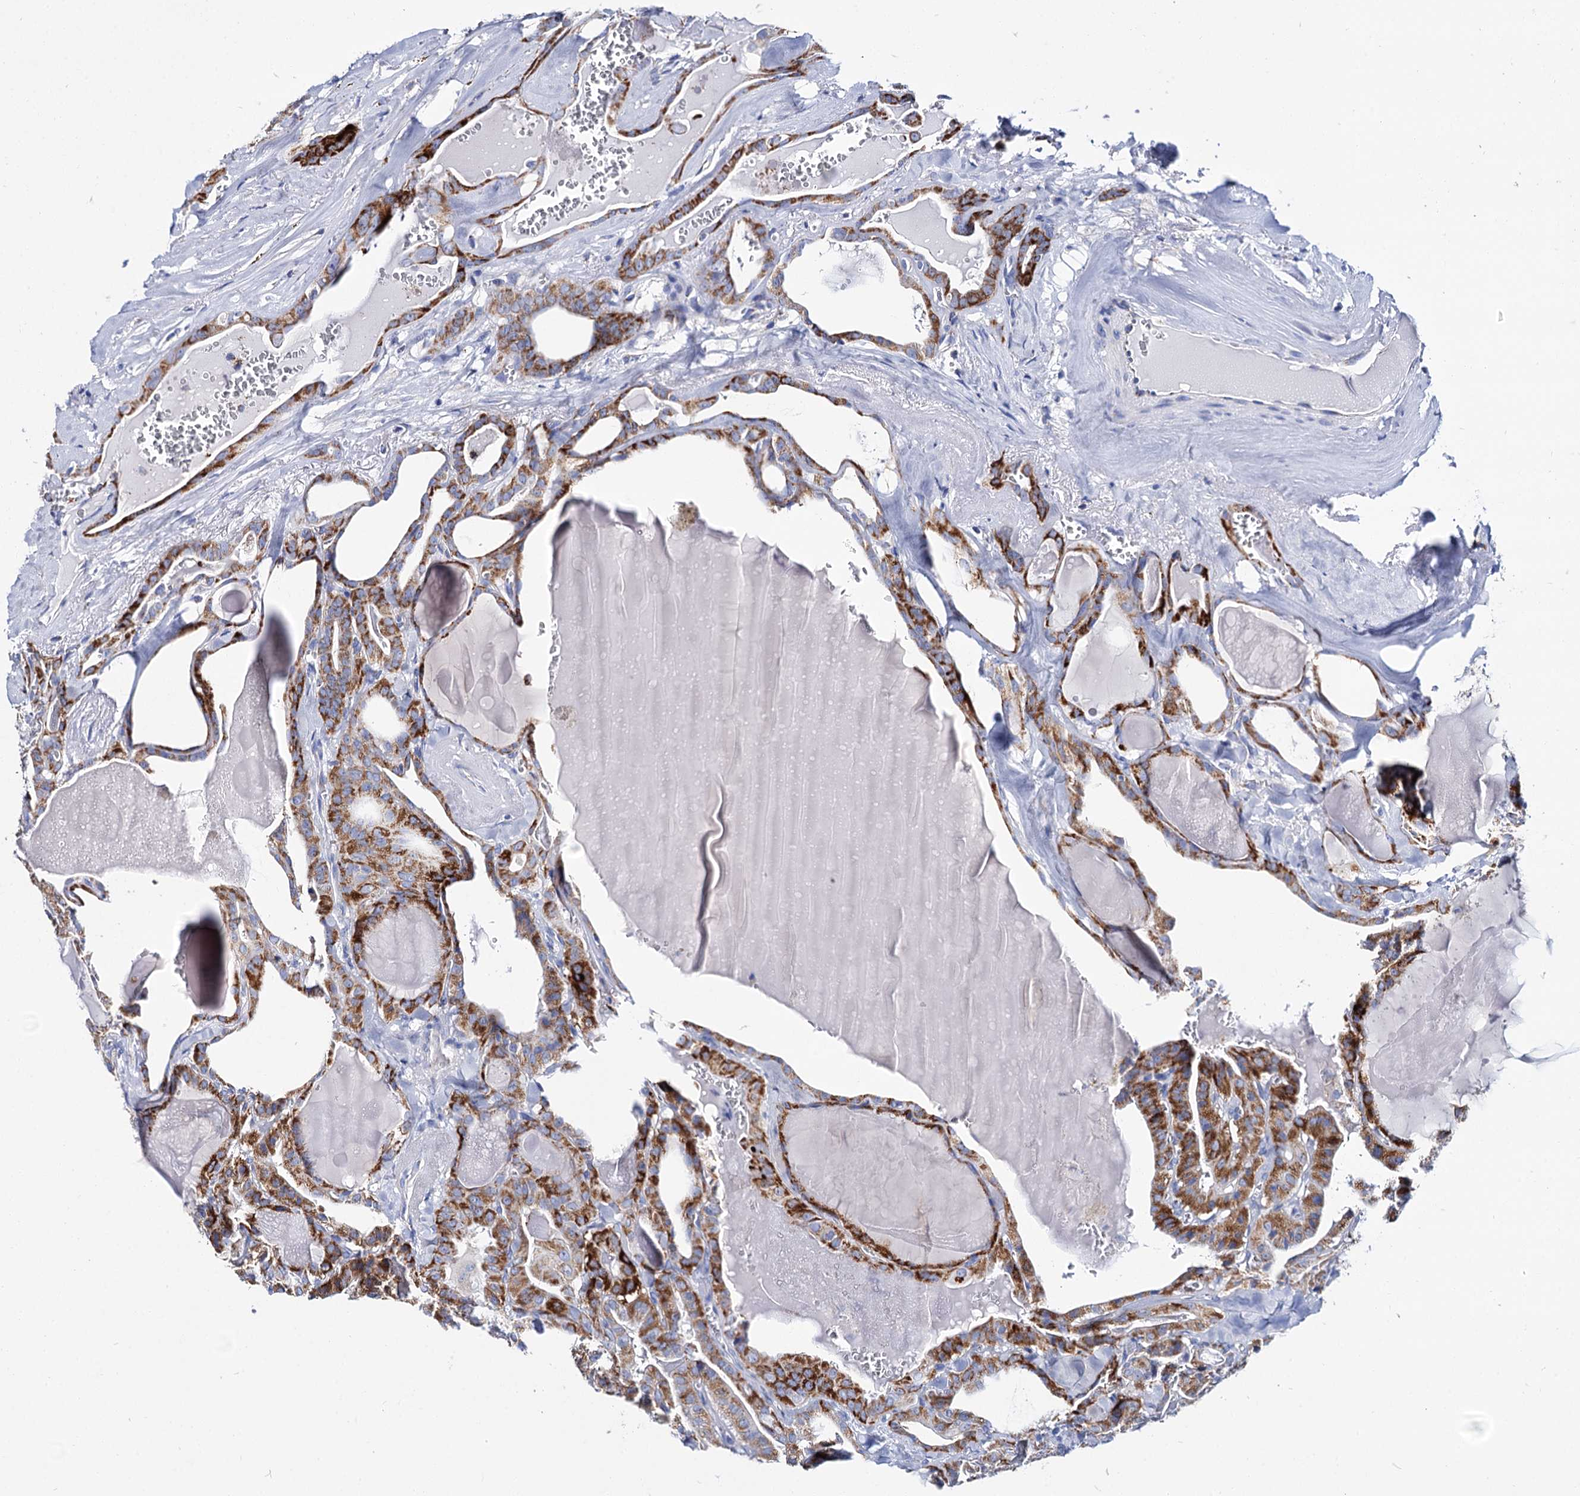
{"staining": {"intensity": "strong", "quantity": ">75%", "location": "cytoplasmic/membranous"}, "tissue": "thyroid cancer", "cell_type": "Tumor cells", "image_type": "cancer", "snomed": [{"axis": "morphology", "description": "Papillary adenocarcinoma, NOS"}, {"axis": "topography", "description": "Thyroid gland"}], "caption": "Papillary adenocarcinoma (thyroid) was stained to show a protein in brown. There is high levels of strong cytoplasmic/membranous positivity in about >75% of tumor cells. The staining is performed using DAB brown chromogen to label protein expression. The nuclei are counter-stained blue using hematoxylin.", "gene": "UBASH3B", "patient": {"sex": "male", "age": 52}}